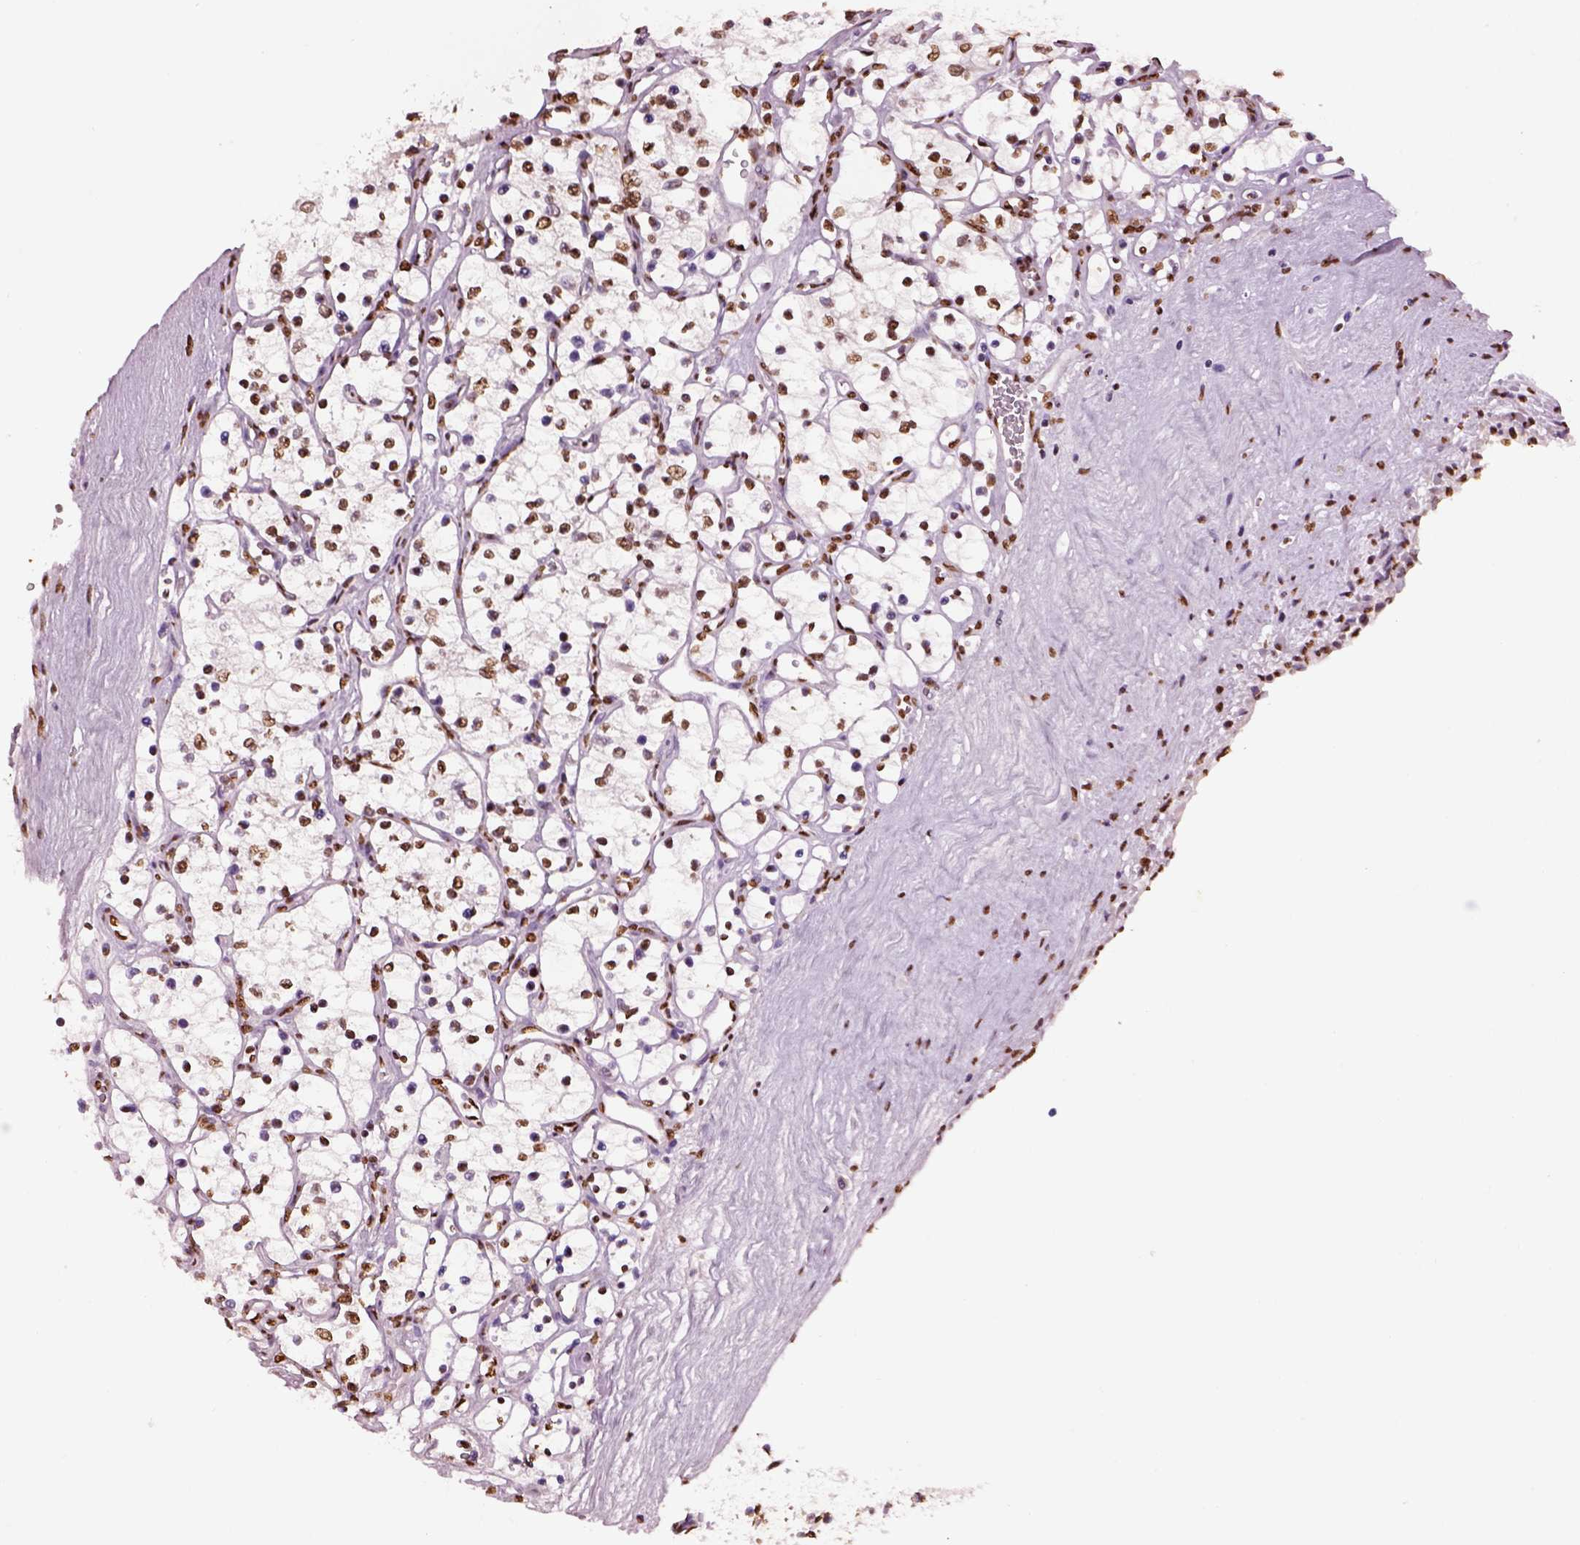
{"staining": {"intensity": "strong", "quantity": "25%-75%", "location": "nuclear"}, "tissue": "renal cancer", "cell_type": "Tumor cells", "image_type": "cancer", "snomed": [{"axis": "morphology", "description": "Adenocarcinoma, NOS"}, {"axis": "topography", "description": "Kidney"}], "caption": "The immunohistochemical stain labels strong nuclear expression in tumor cells of renal cancer (adenocarcinoma) tissue.", "gene": "DDX3X", "patient": {"sex": "female", "age": 69}}